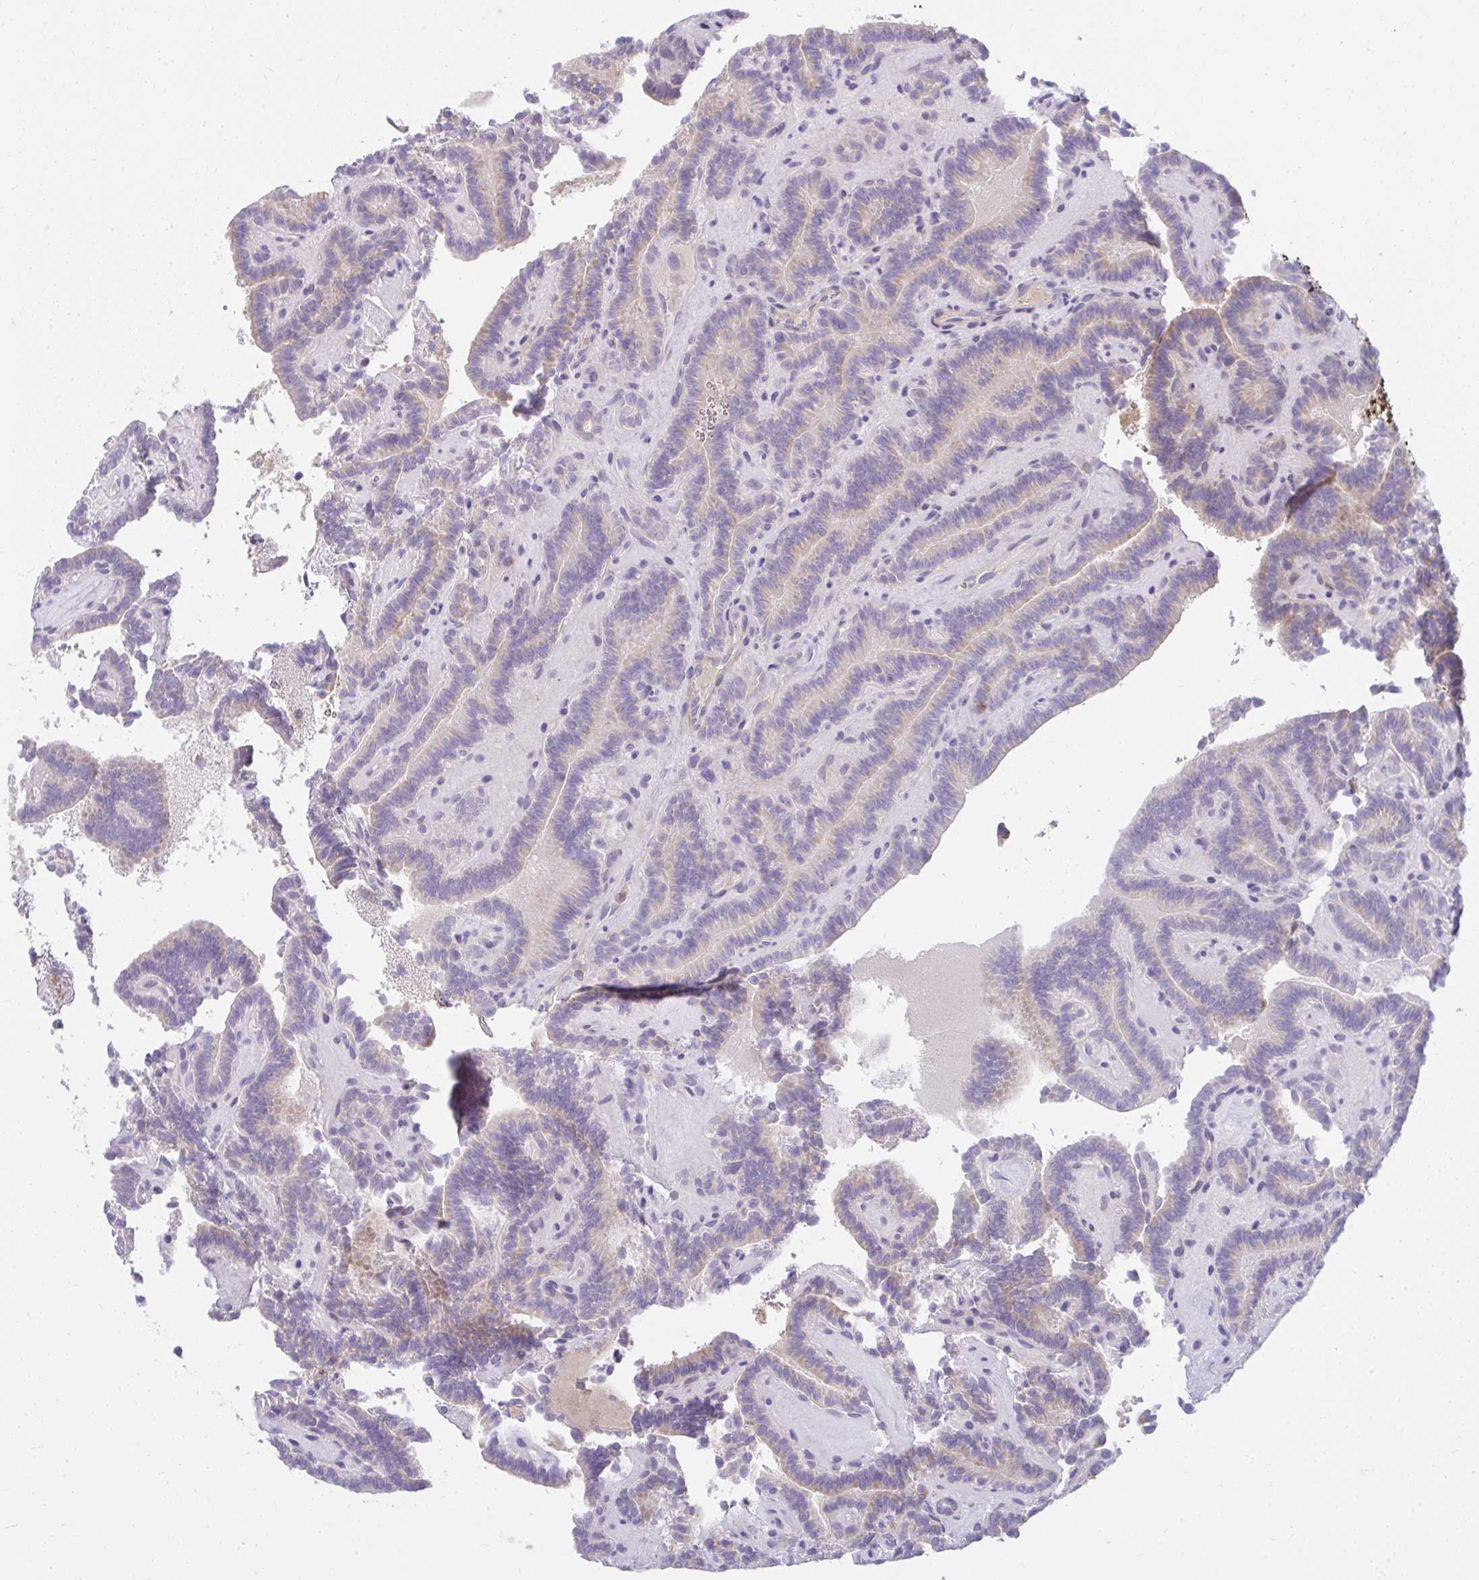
{"staining": {"intensity": "negative", "quantity": "none", "location": "none"}, "tissue": "thyroid cancer", "cell_type": "Tumor cells", "image_type": "cancer", "snomed": [{"axis": "morphology", "description": "Papillary adenocarcinoma, NOS"}, {"axis": "topography", "description": "Thyroid gland"}], "caption": "A histopathology image of human thyroid cancer is negative for staining in tumor cells.", "gene": "PIGZ", "patient": {"sex": "female", "age": 21}}